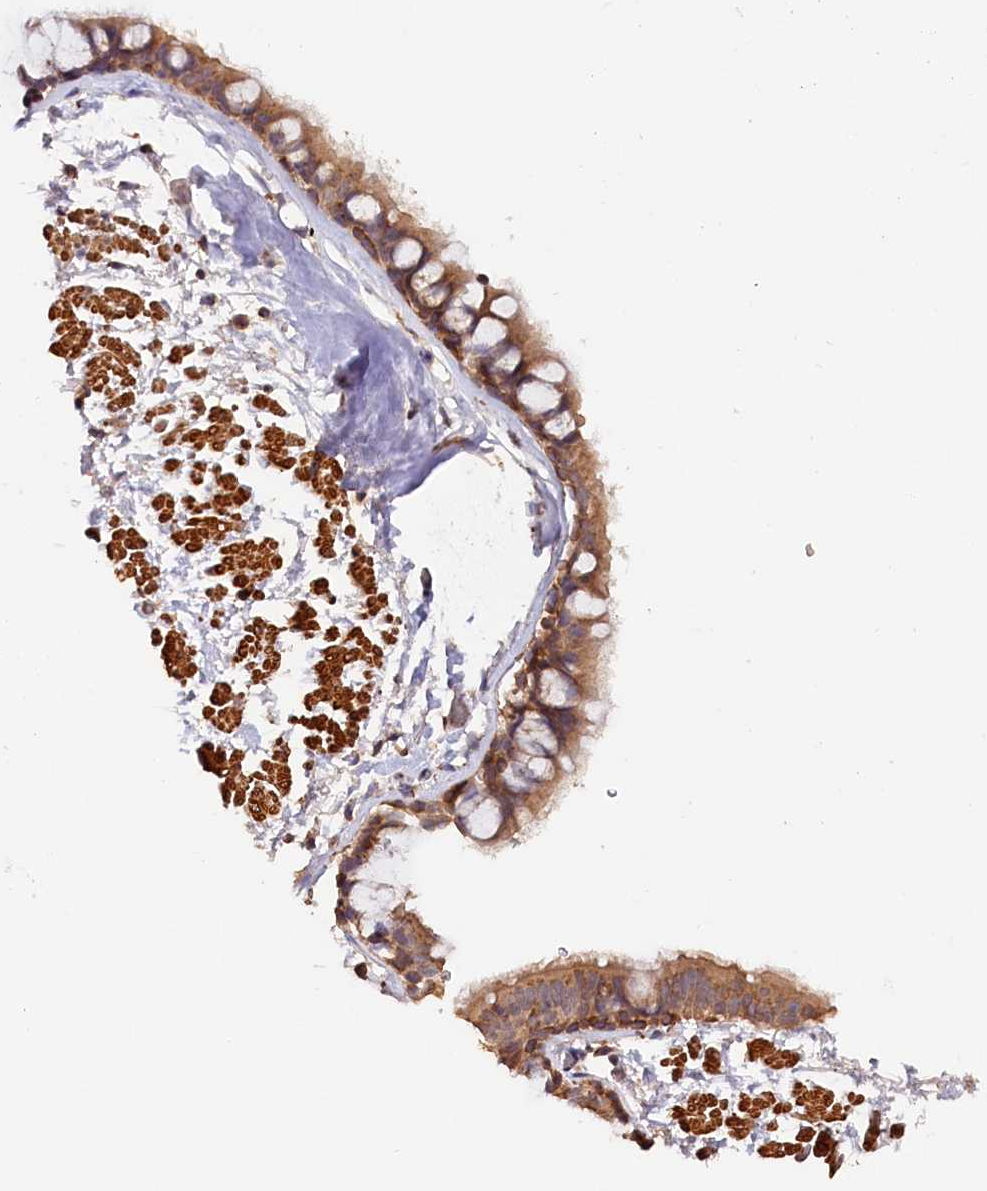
{"staining": {"intensity": "moderate", "quantity": ">75%", "location": "cytoplasmic/membranous"}, "tissue": "bronchus", "cell_type": "Respiratory epithelial cells", "image_type": "normal", "snomed": [{"axis": "morphology", "description": "Normal tissue, NOS"}, {"axis": "topography", "description": "Bronchus"}], "caption": "A brown stain shows moderate cytoplasmic/membranous positivity of a protein in respiratory epithelial cells of benign human bronchus.", "gene": "TANGO6", "patient": {"sex": "male", "age": 65}}